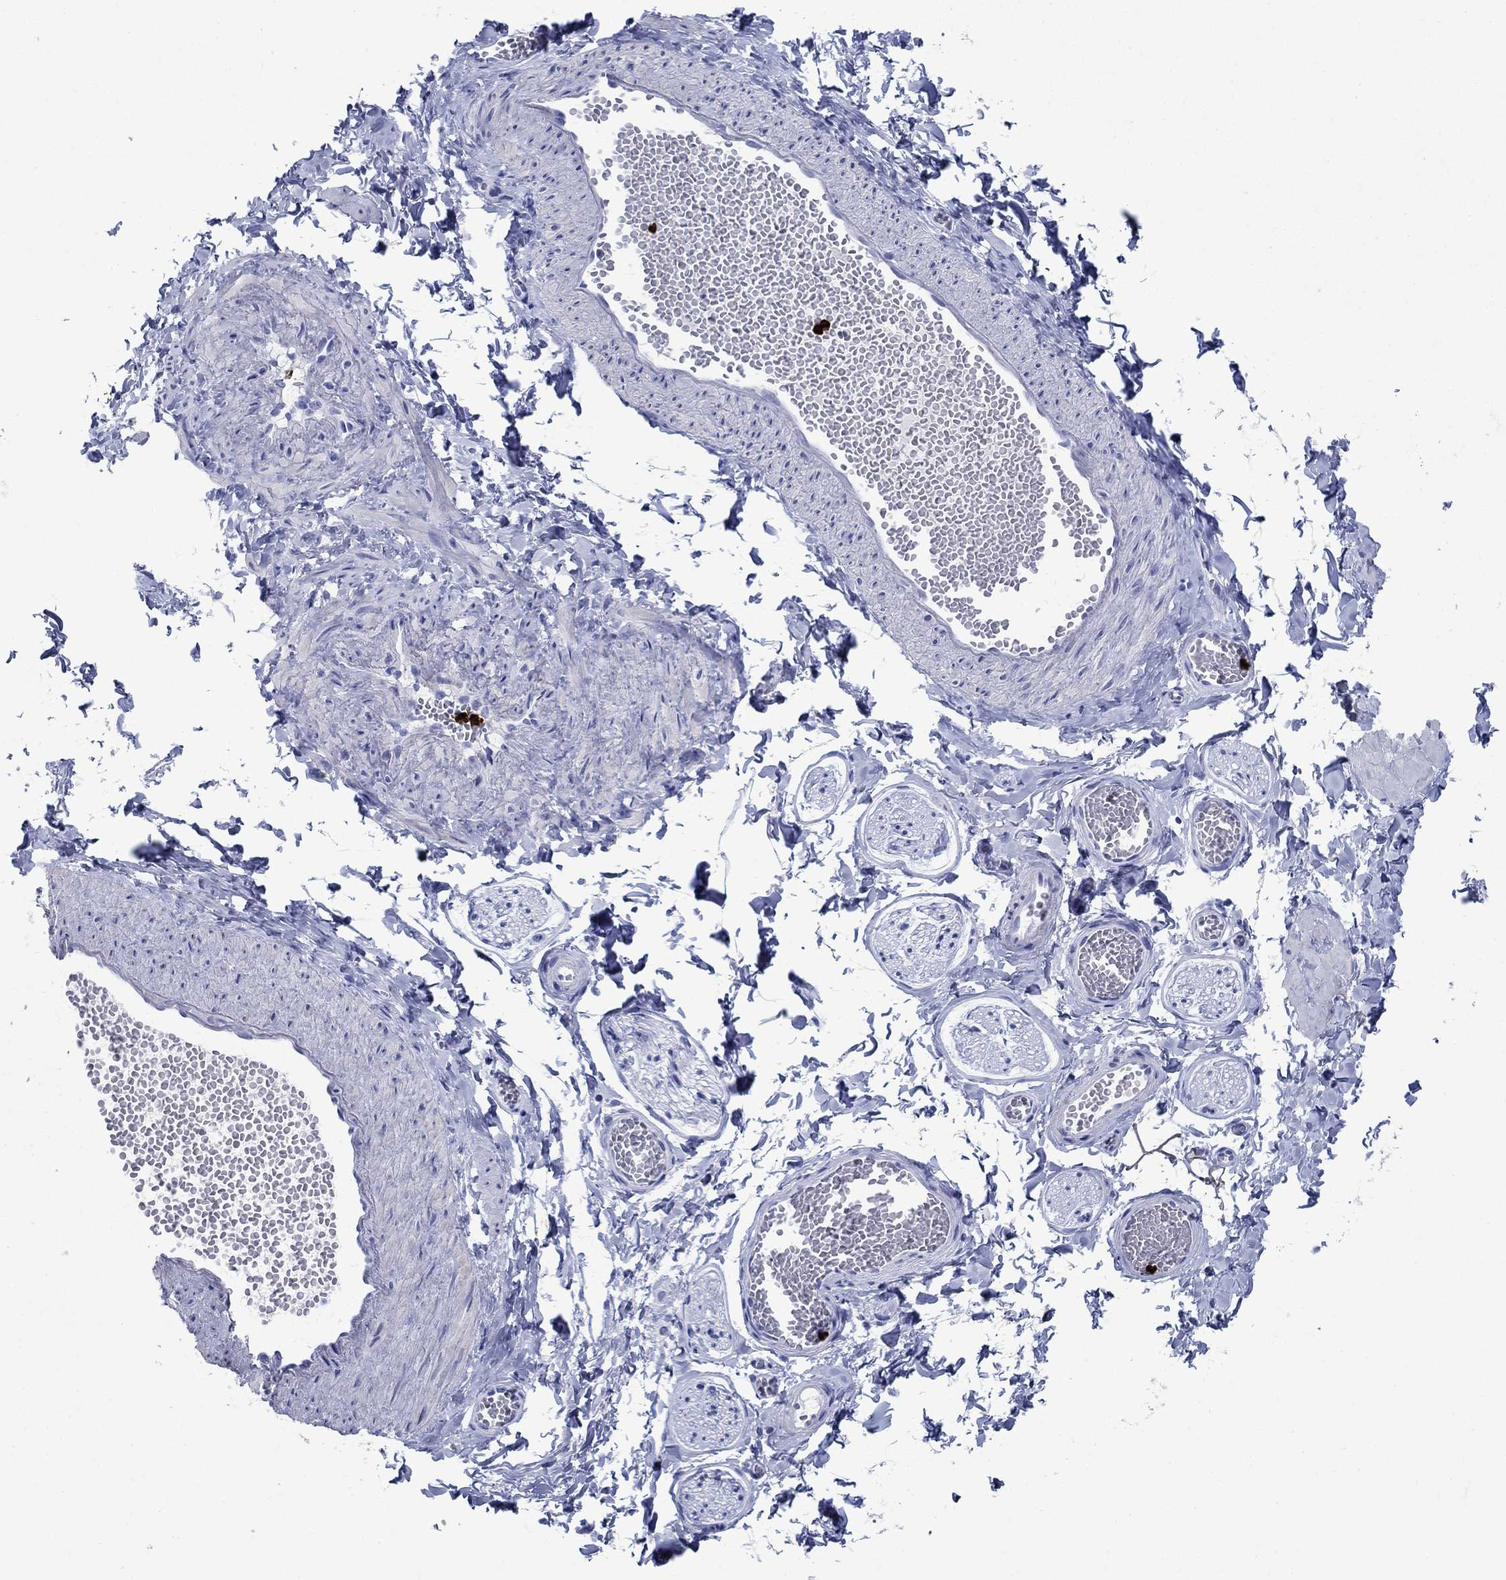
{"staining": {"intensity": "negative", "quantity": "none", "location": "none"}, "tissue": "adipose tissue", "cell_type": "Adipocytes", "image_type": "normal", "snomed": [{"axis": "morphology", "description": "Normal tissue, NOS"}, {"axis": "topography", "description": "Smooth muscle"}, {"axis": "topography", "description": "Peripheral nerve tissue"}], "caption": "Immunohistochemistry of benign adipose tissue displays no expression in adipocytes.", "gene": "AZU1", "patient": {"sex": "male", "age": 22}}